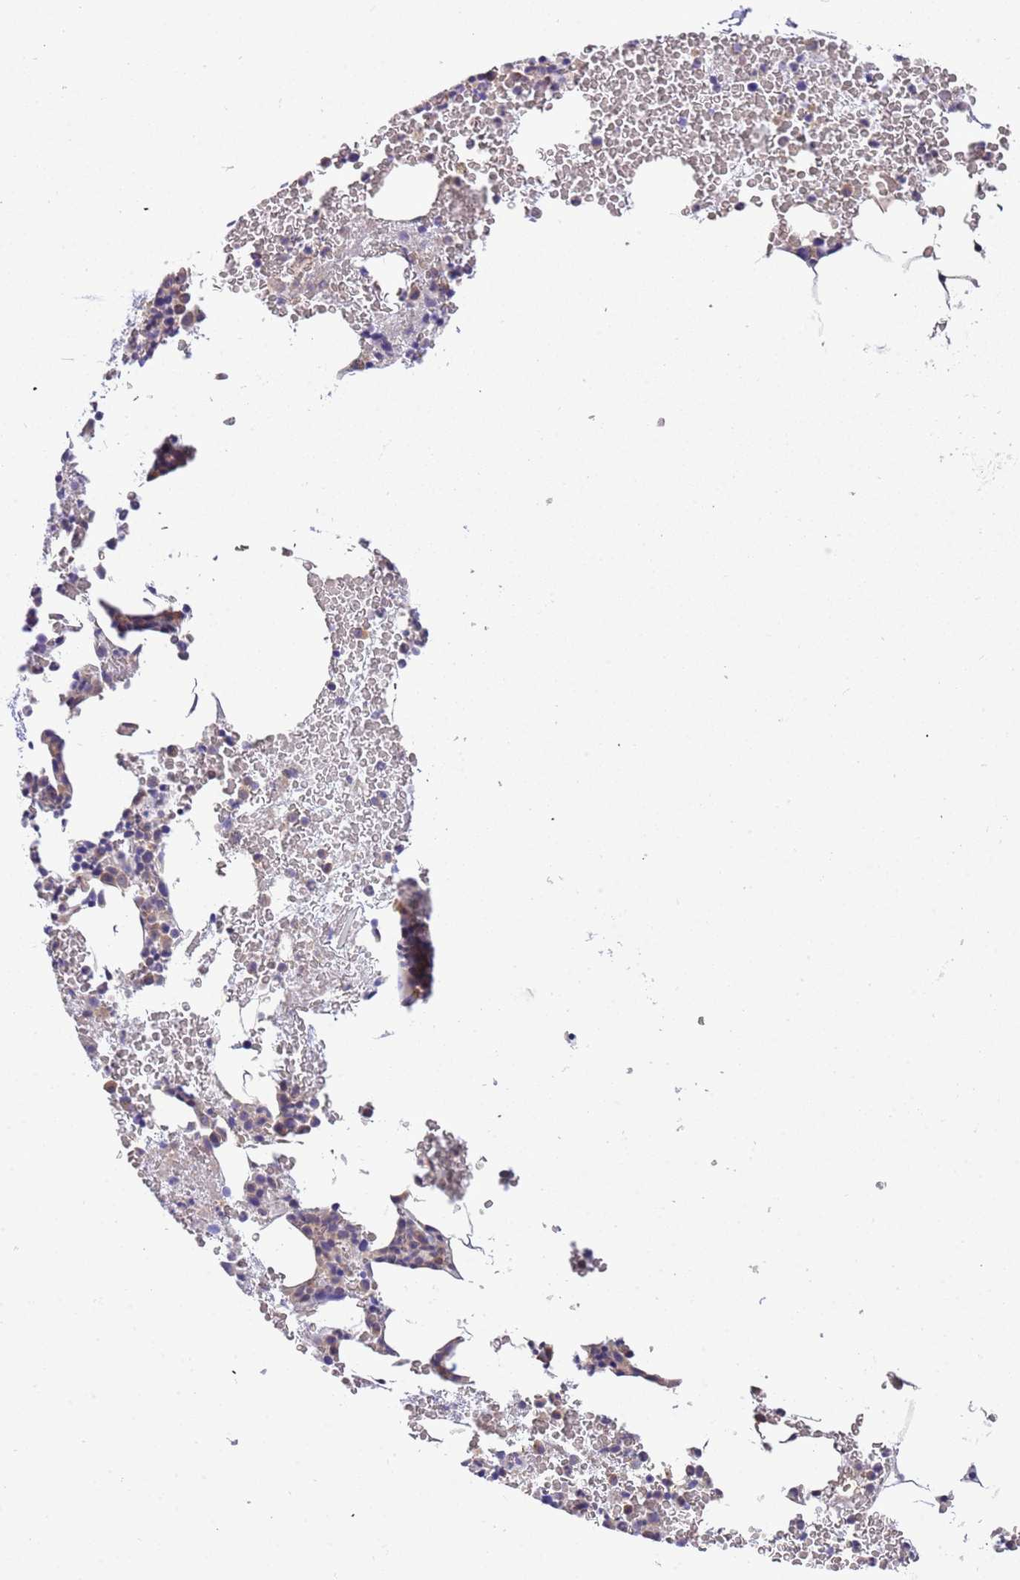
{"staining": {"intensity": "weak", "quantity": "<25%", "location": "cytoplasmic/membranous"}, "tissue": "bone marrow", "cell_type": "Hematopoietic cells", "image_type": "normal", "snomed": [{"axis": "morphology", "description": "Normal tissue, NOS"}, {"axis": "morphology", "description": "Inflammation, NOS"}, {"axis": "topography", "description": "Bone marrow"}], "caption": "The image shows no staining of hematopoietic cells in unremarkable bone marrow.", "gene": "STIP1", "patient": {"sex": "female", "age": 78}}